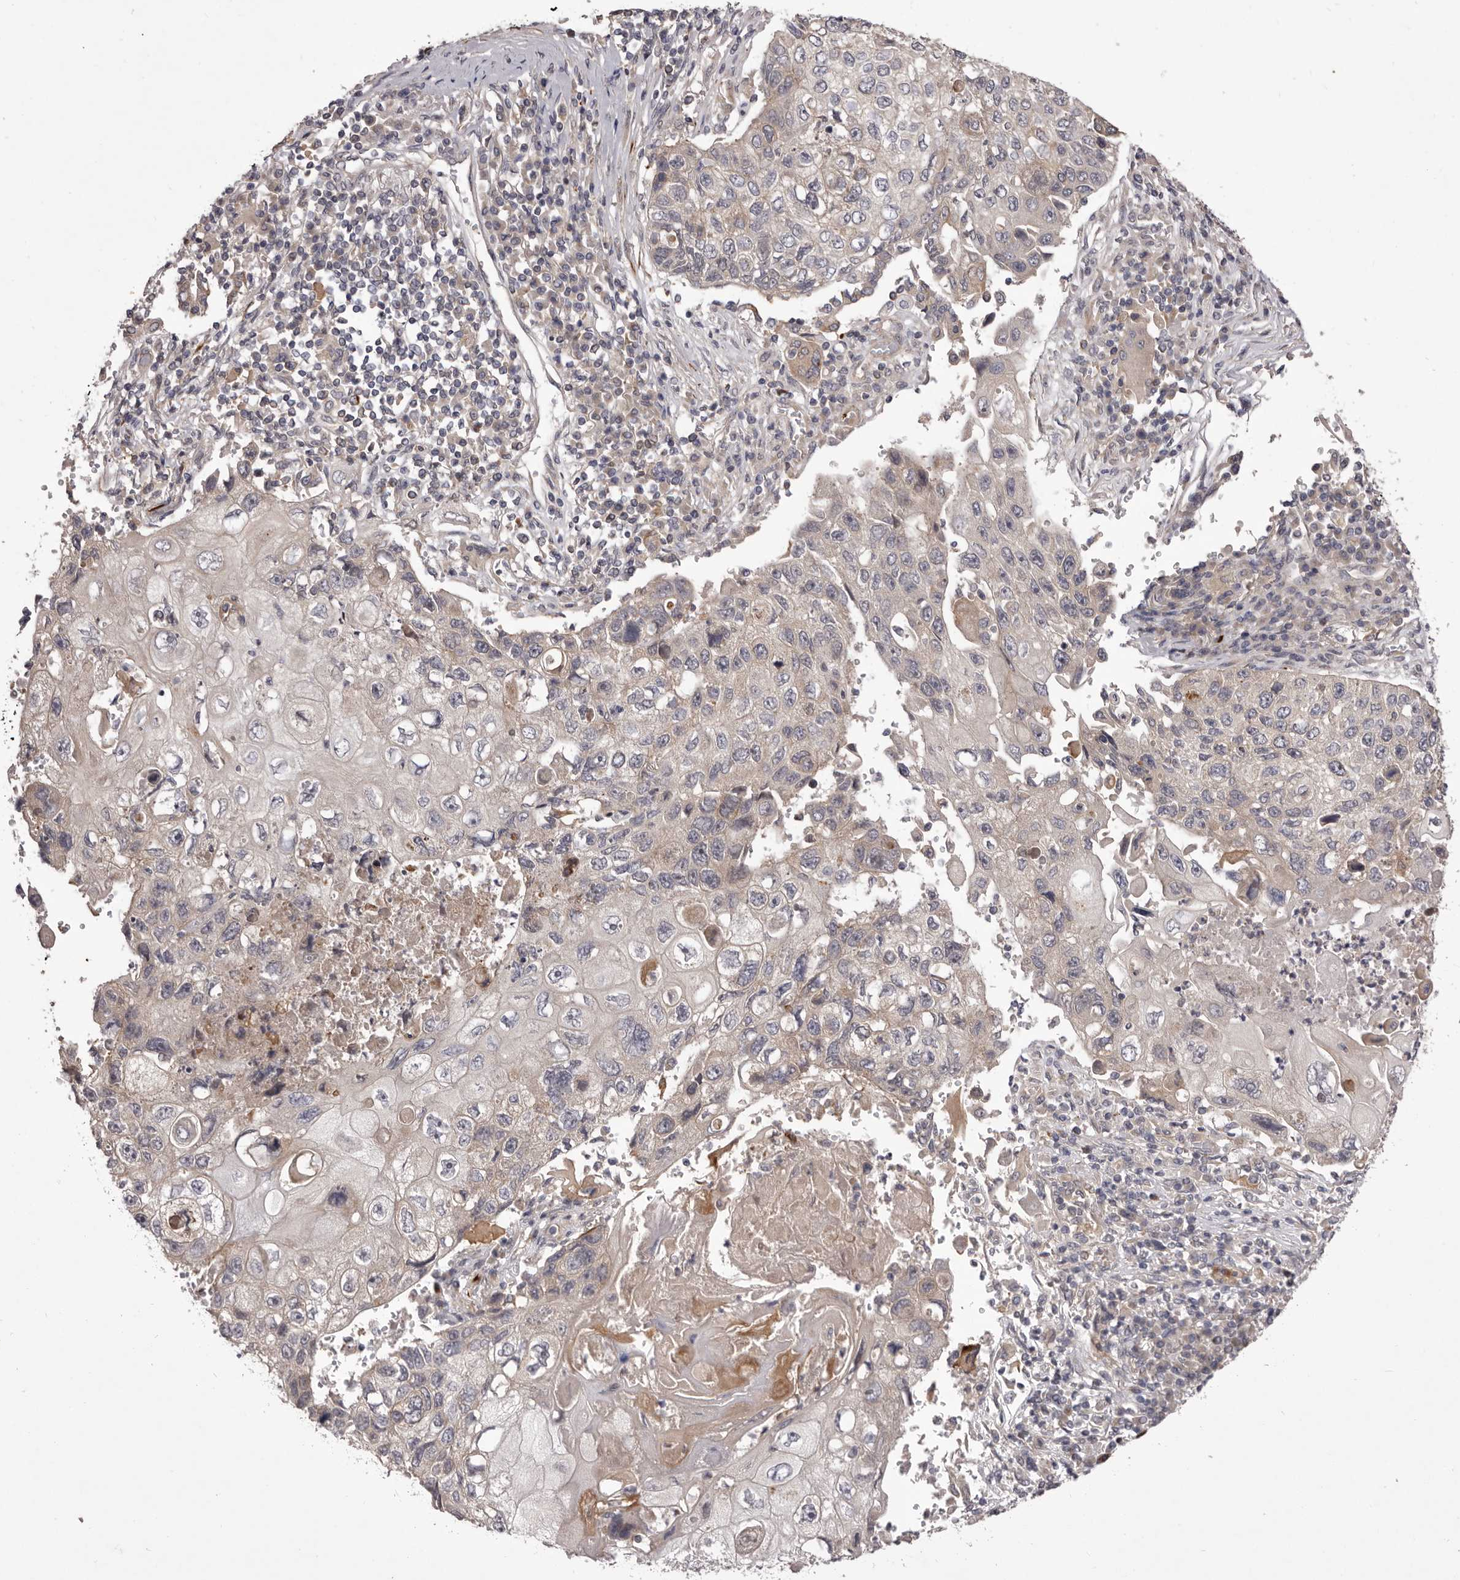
{"staining": {"intensity": "negative", "quantity": "none", "location": "none"}, "tissue": "lung cancer", "cell_type": "Tumor cells", "image_type": "cancer", "snomed": [{"axis": "morphology", "description": "Squamous cell carcinoma, NOS"}, {"axis": "topography", "description": "Lung"}], "caption": "Protein analysis of lung squamous cell carcinoma exhibits no significant positivity in tumor cells. Brightfield microscopy of IHC stained with DAB (3,3'-diaminobenzidine) (brown) and hematoxylin (blue), captured at high magnification.", "gene": "PNRC1", "patient": {"sex": "male", "age": 61}}